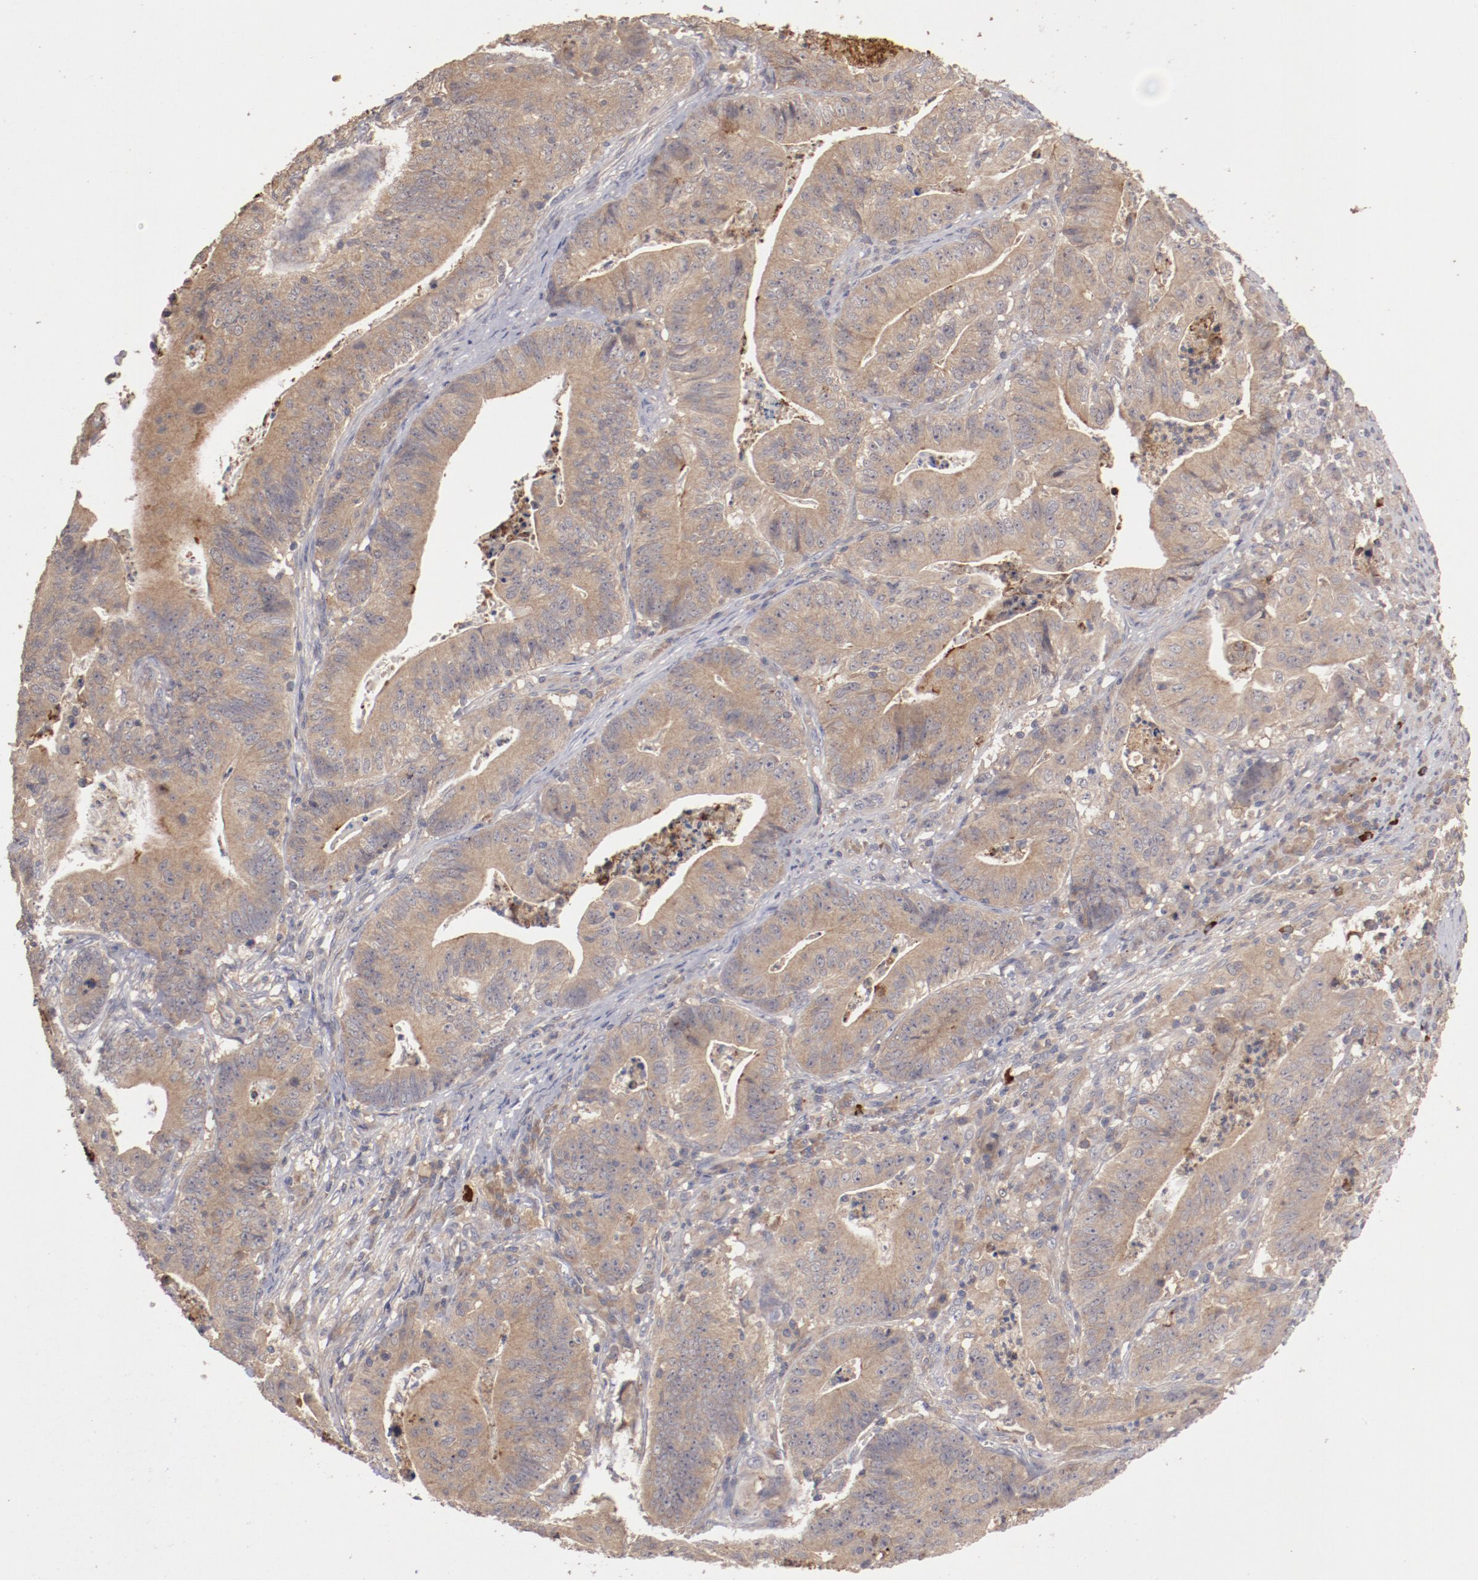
{"staining": {"intensity": "moderate", "quantity": ">75%", "location": "cytoplasmic/membranous"}, "tissue": "stomach cancer", "cell_type": "Tumor cells", "image_type": "cancer", "snomed": [{"axis": "morphology", "description": "Adenocarcinoma, NOS"}, {"axis": "topography", "description": "Stomach, lower"}], "caption": "Immunohistochemistry (IHC) staining of stomach adenocarcinoma, which shows medium levels of moderate cytoplasmic/membranous expression in about >75% of tumor cells indicating moderate cytoplasmic/membranous protein positivity. The staining was performed using DAB (brown) for protein detection and nuclei were counterstained in hematoxylin (blue).", "gene": "LRRC75B", "patient": {"sex": "female", "age": 86}}